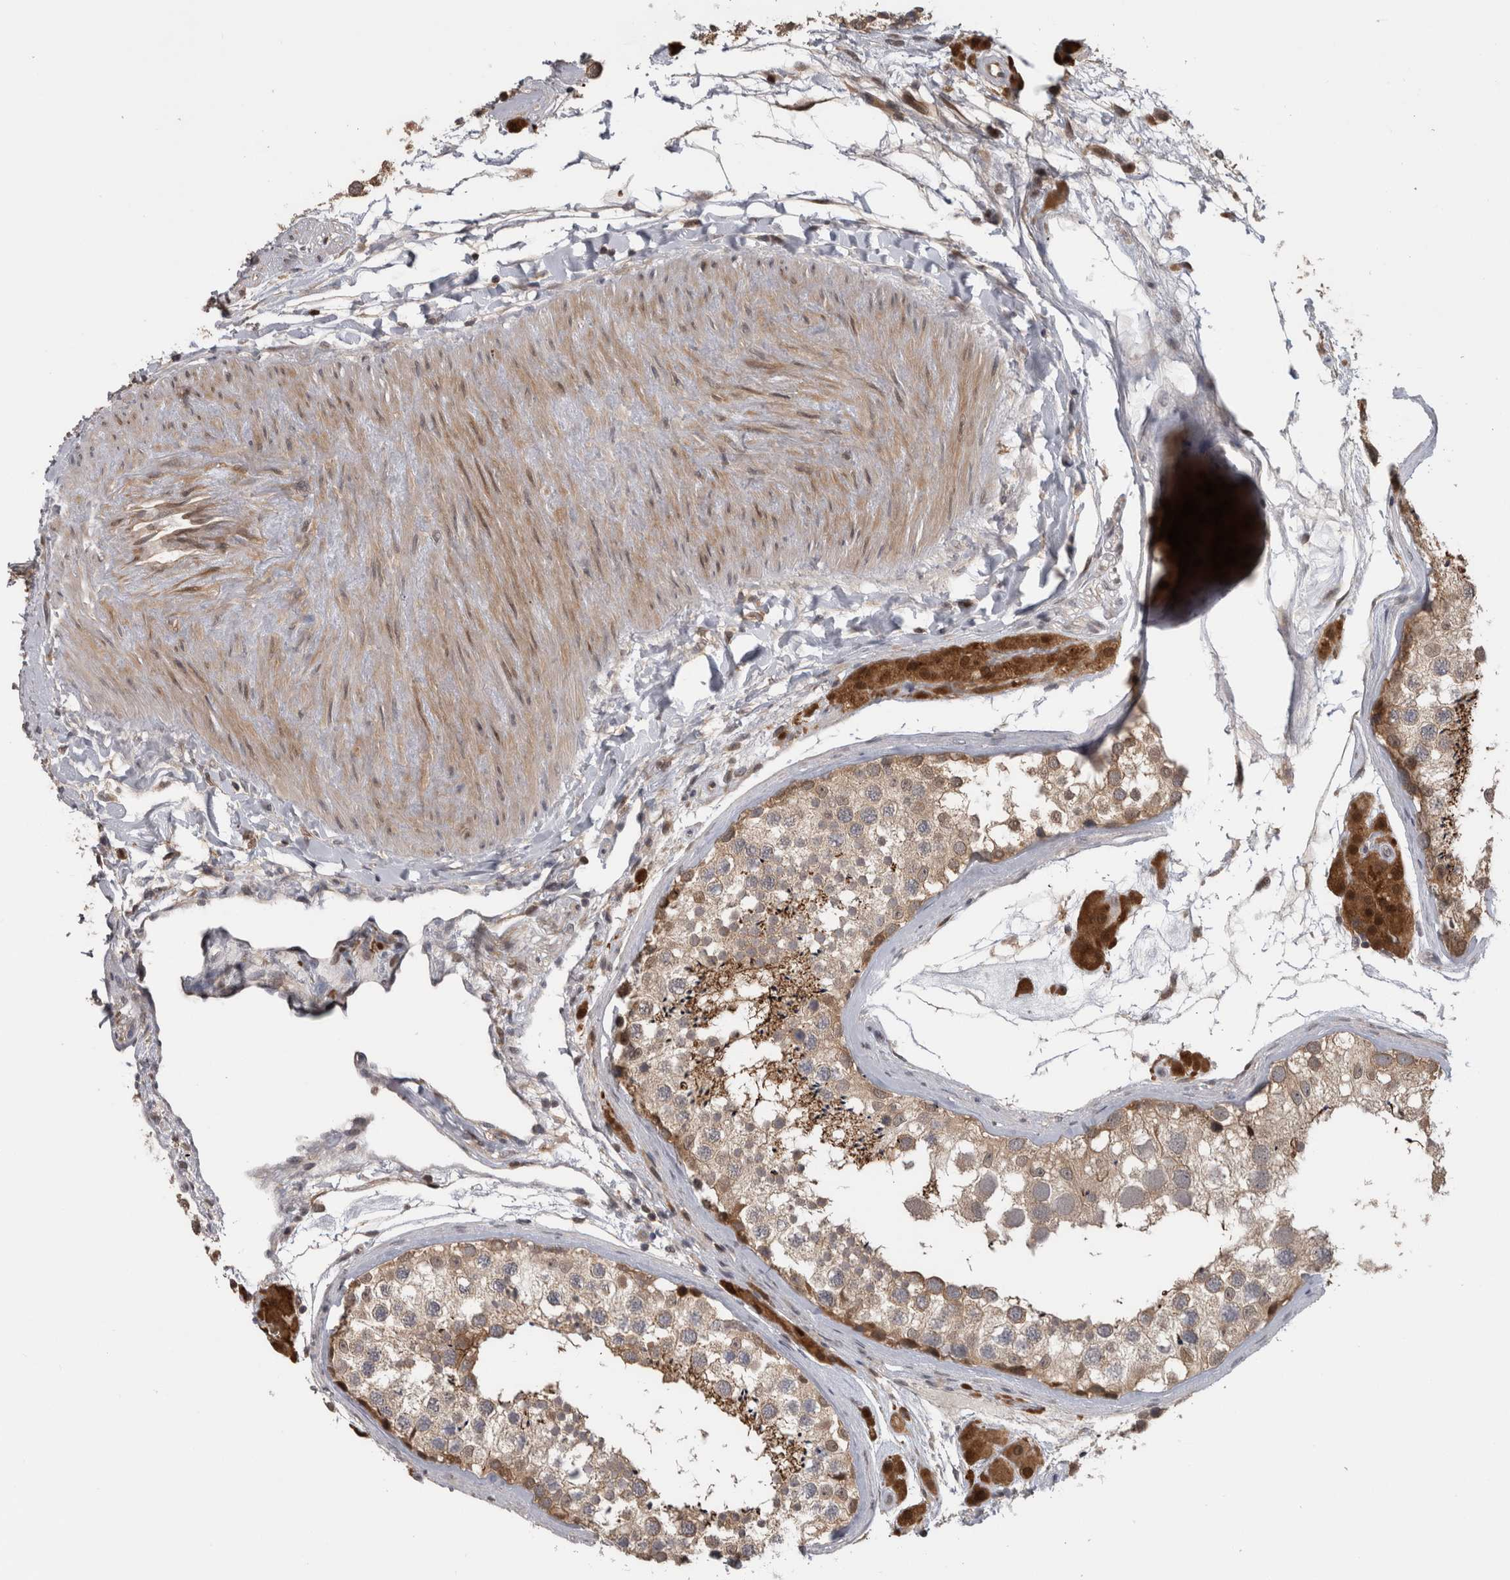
{"staining": {"intensity": "weak", "quantity": ">75%", "location": "cytoplasmic/membranous"}, "tissue": "testis", "cell_type": "Cells in seminiferous ducts", "image_type": "normal", "snomed": [{"axis": "morphology", "description": "Normal tissue, NOS"}, {"axis": "topography", "description": "Testis"}], "caption": "Protein staining of benign testis displays weak cytoplasmic/membranous expression in approximately >75% of cells in seminiferous ducts.", "gene": "USH1G", "patient": {"sex": "male", "age": 46}}